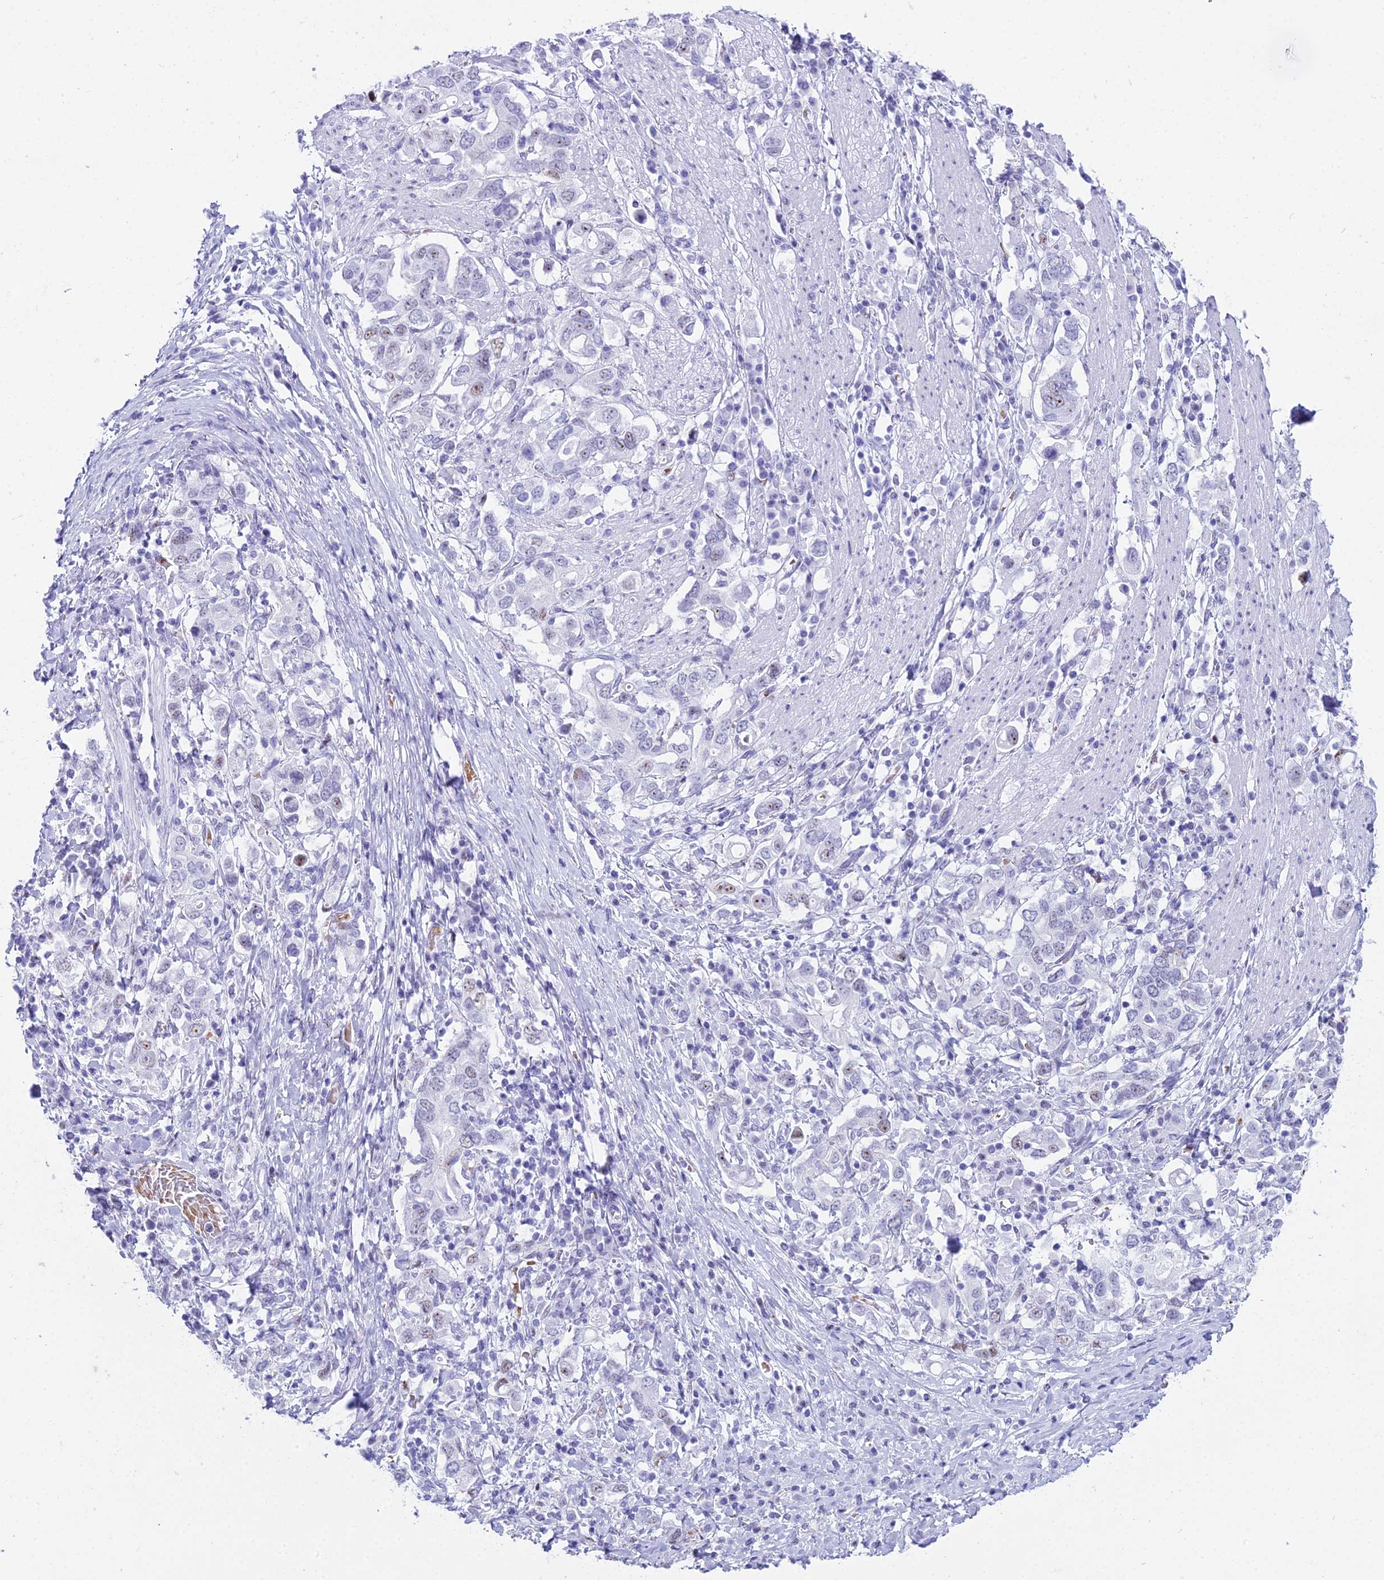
{"staining": {"intensity": "negative", "quantity": "none", "location": "none"}, "tissue": "stomach cancer", "cell_type": "Tumor cells", "image_type": "cancer", "snomed": [{"axis": "morphology", "description": "Adenocarcinoma, NOS"}, {"axis": "topography", "description": "Stomach, upper"}, {"axis": "topography", "description": "Stomach"}], "caption": "Tumor cells are negative for protein expression in human stomach adenocarcinoma.", "gene": "RNPS1", "patient": {"sex": "male", "age": 62}}